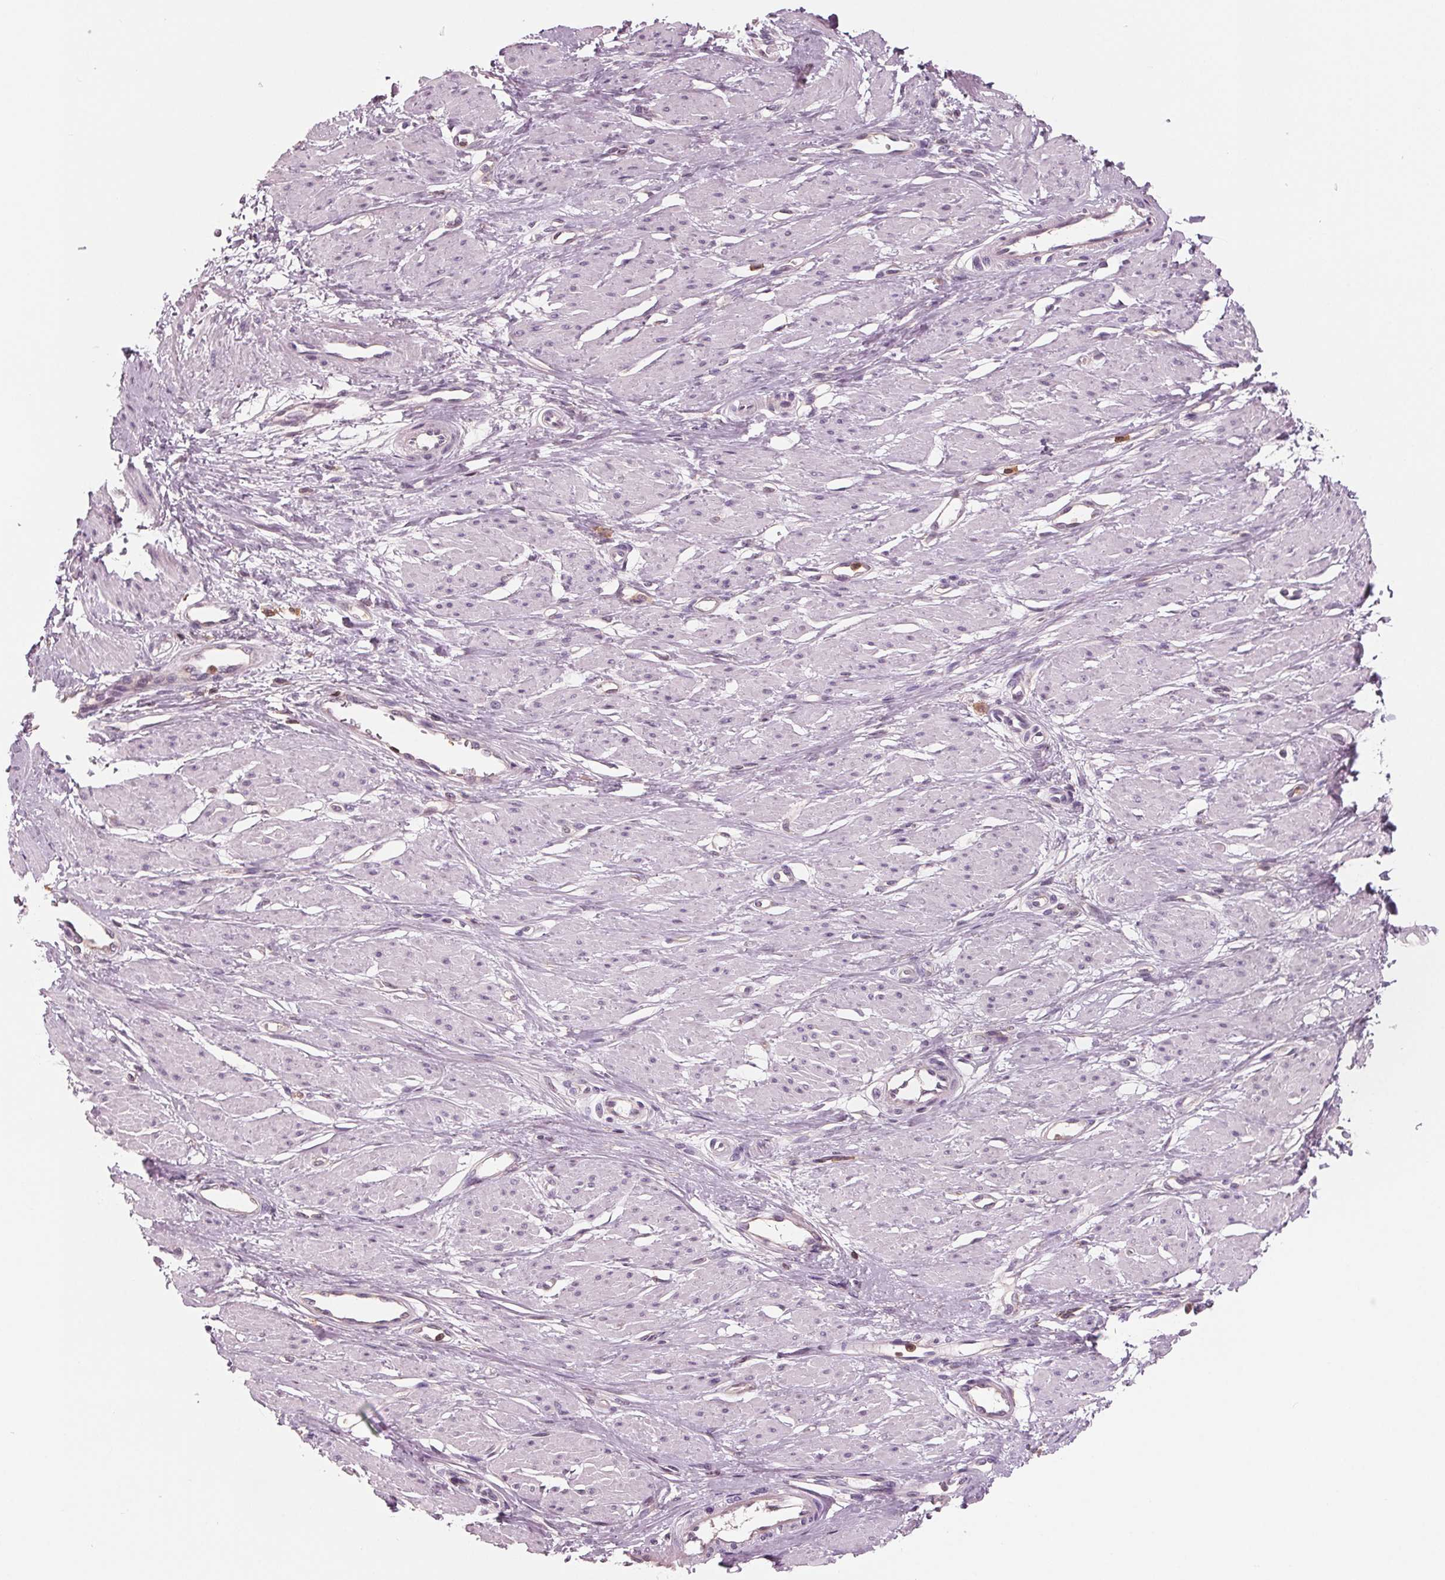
{"staining": {"intensity": "negative", "quantity": "none", "location": "none"}, "tissue": "smooth muscle", "cell_type": "Smooth muscle cells", "image_type": "normal", "snomed": [{"axis": "morphology", "description": "Normal tissue, NOS"}, {"axis": "topography", "description": "Smooth muscle"}, {"axis": "topography", "description": "Uterus"}], "caption": "Immunohistochemistry micrograph of unremarkable smooth muscle stained for a protein (brown), which shows no positivity in smooth muscle cells.", "gene": "ARHGAP25", "patient": {"sex": "female", "age": 39}}